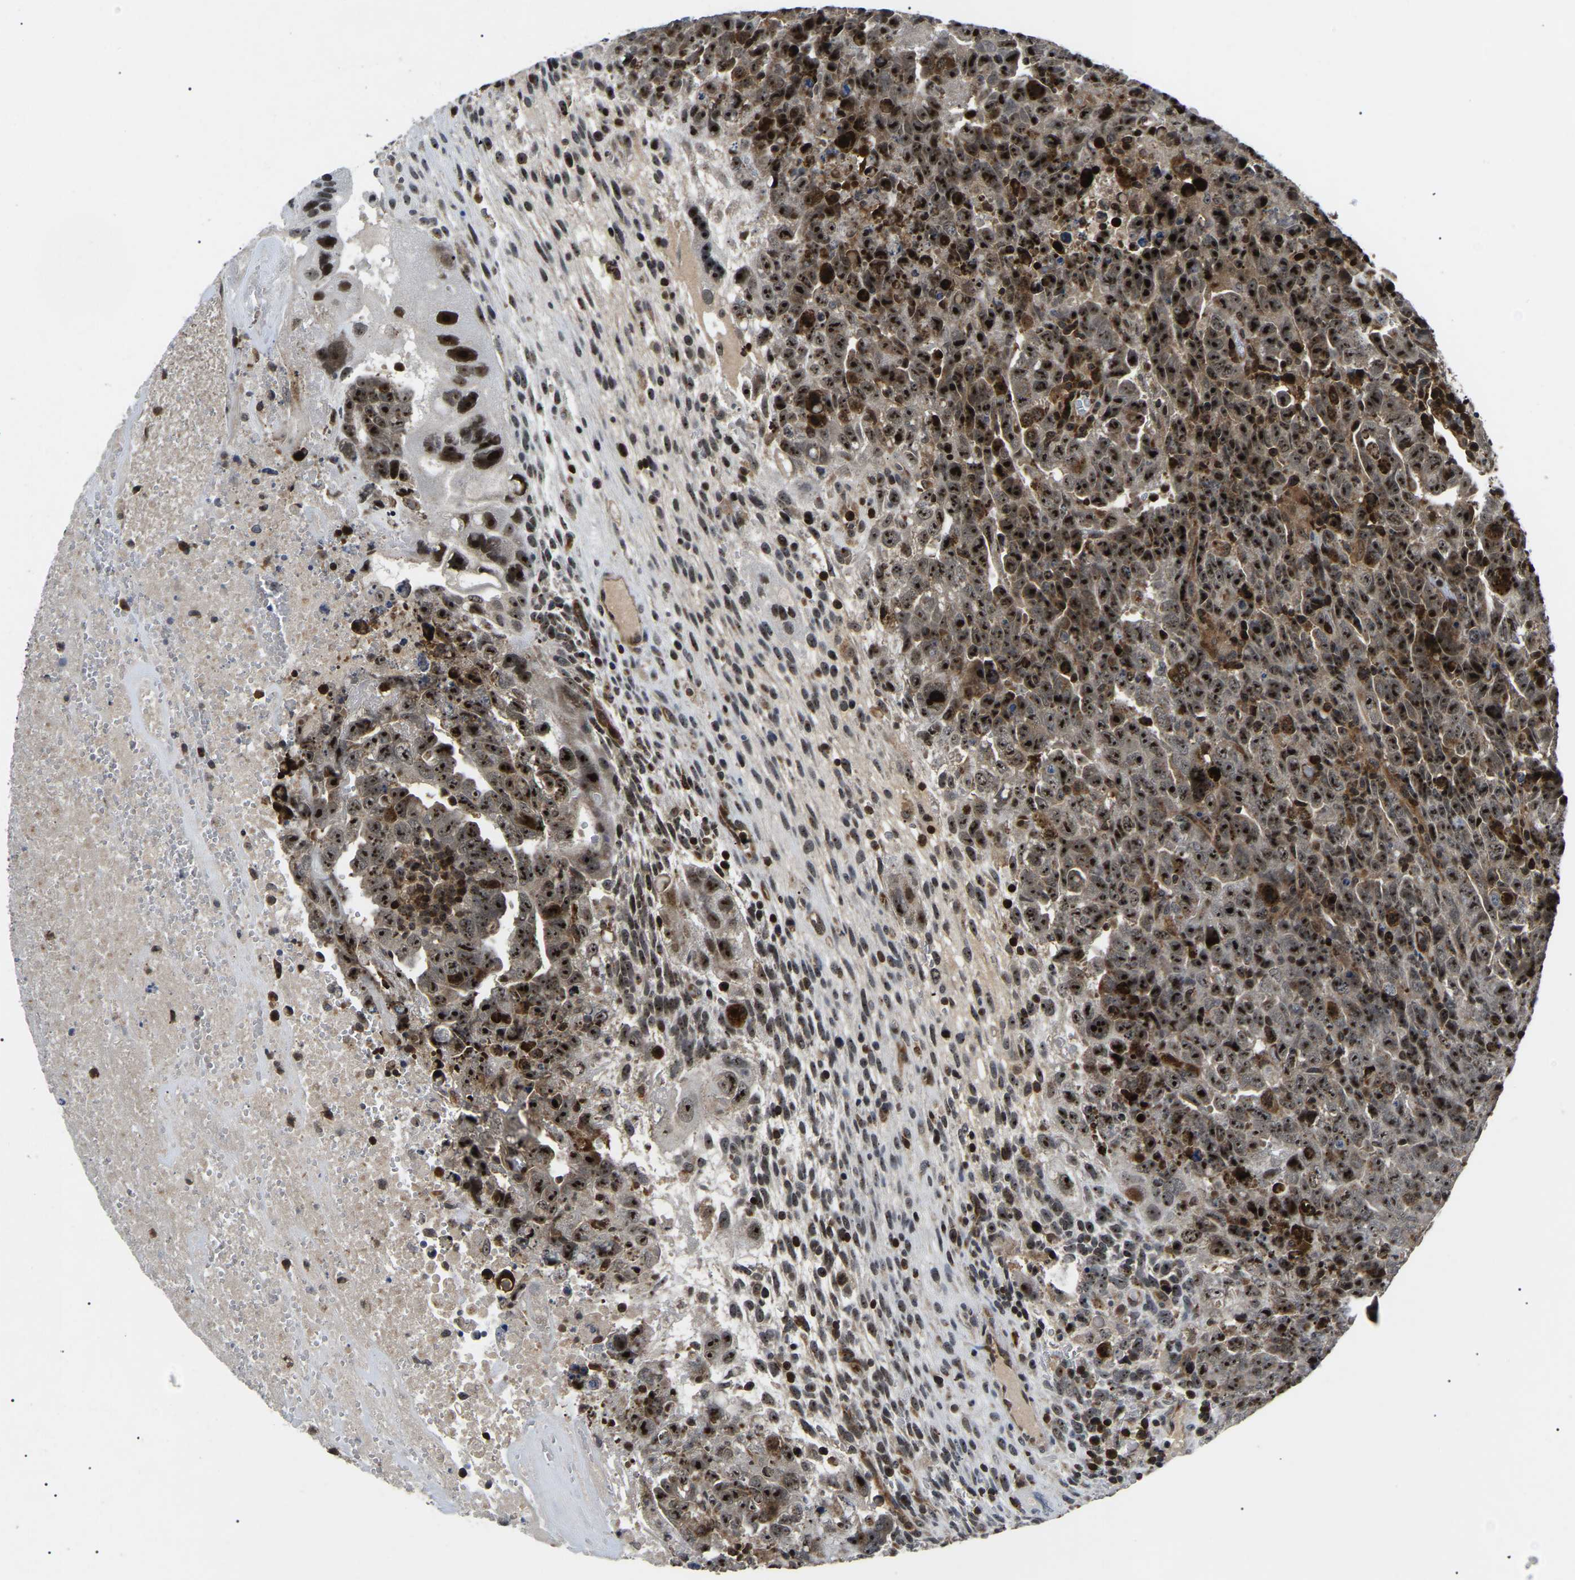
{"staining": {"intensity": "strong", "quantity": ">75%", "location": "nuclear"}, "tissue": "testis cancer", "cell_type": "Tumor cells", "image_type": "cancer", "snomed": [{"axis": "morphology", "description": "Carcinoma, Embryonal, NOS"}, {"axis": "topography", "description": "Testis"}], "caption": "IHC micrograph of human testis cancer stained for a protein (brown), which shows high levels of strong nuclear staining in approximately >75% of tumor cells.", "gene": "RBM28", "patient": {"sex": "male", "age": 28}}